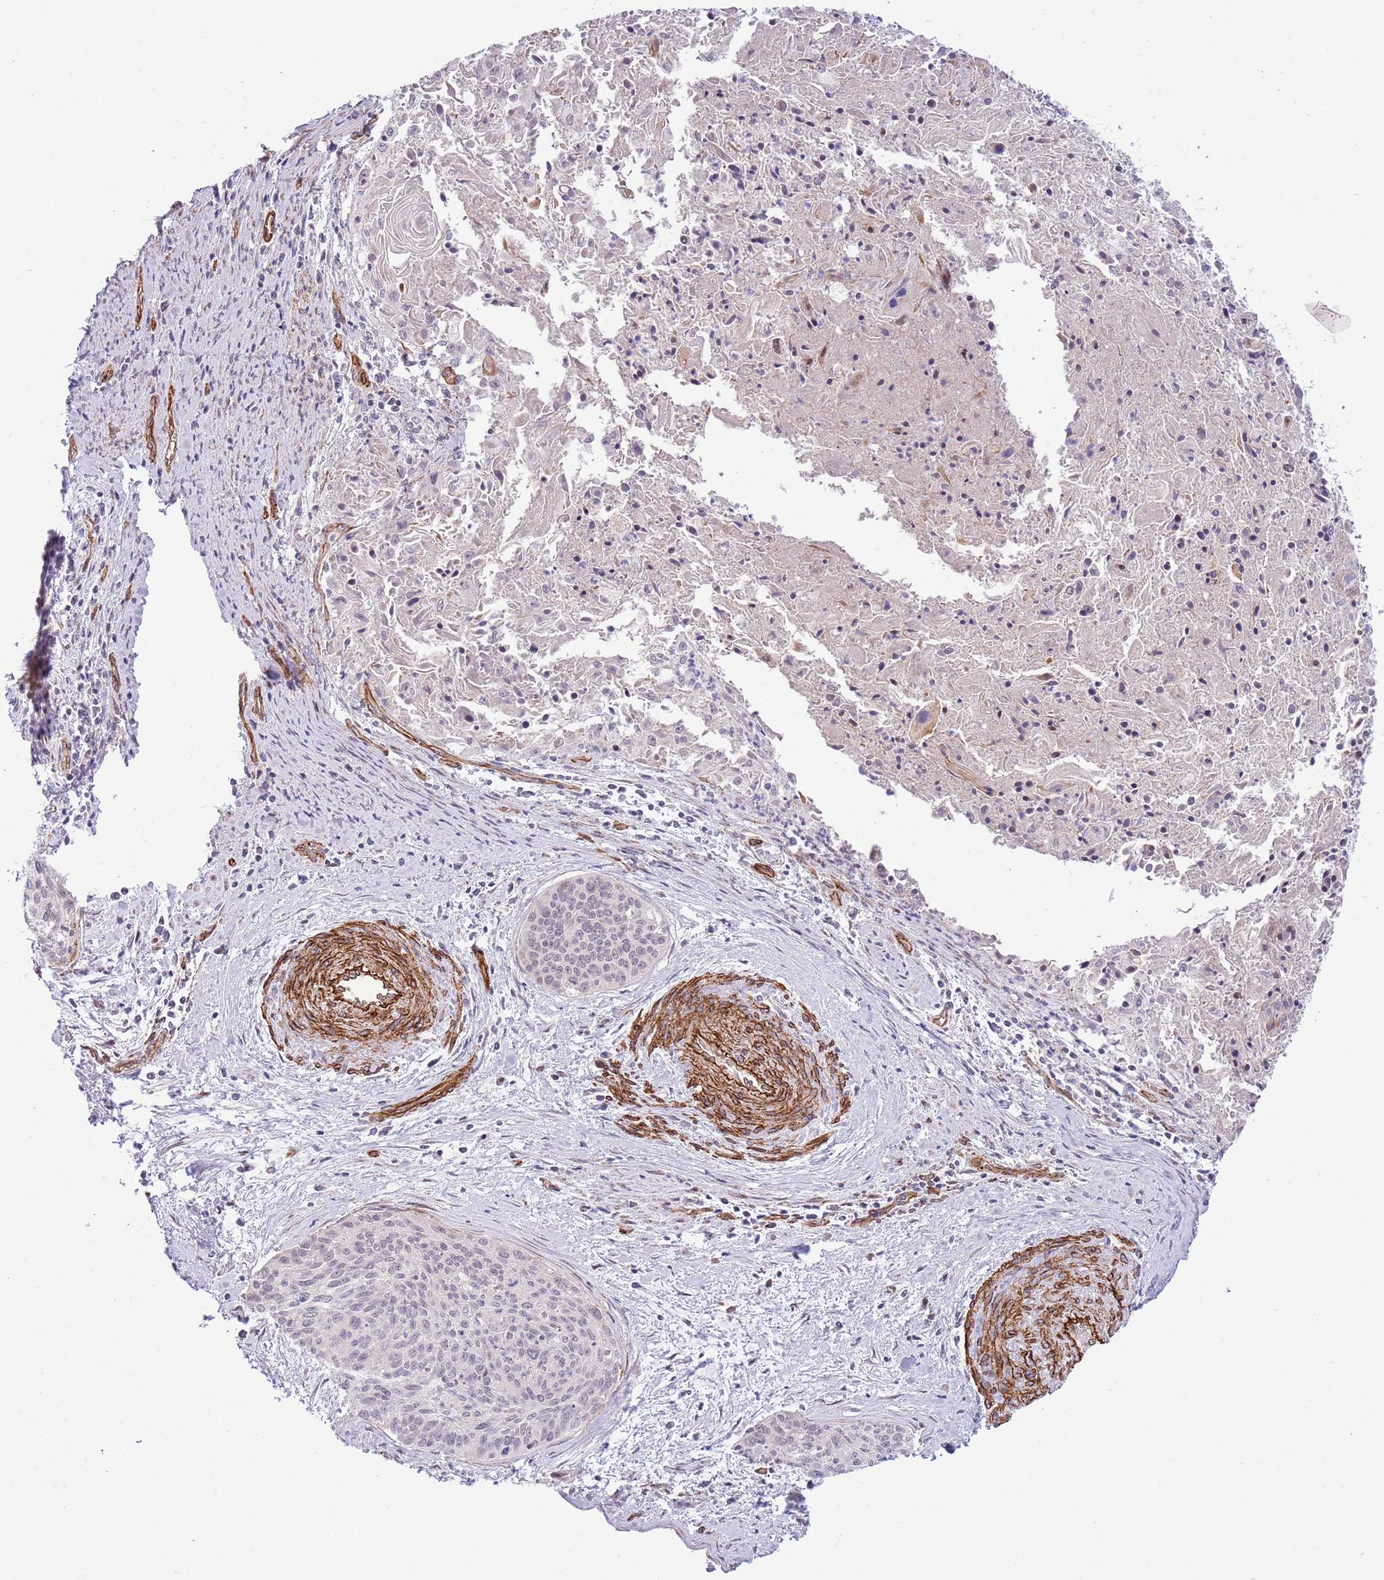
{"staining": {"intensity": "negative", "quantity": "none", "location": "none"}, "tissue": "cervical cancer", "cell_type": "Tumor cells", "image_type": "cancer", "snomed": [{"axis": "morphology", "description": "Squamous cell carcinoma, NOS"}, {"axis": "topography", "description": "Cervix"}], "caption": "Tumor cells are negative for protein expression in human cervical cancer (squamous cell carcinoma).", "gene": "NEK3", "patient": {"sex": "female", "age": 55}}